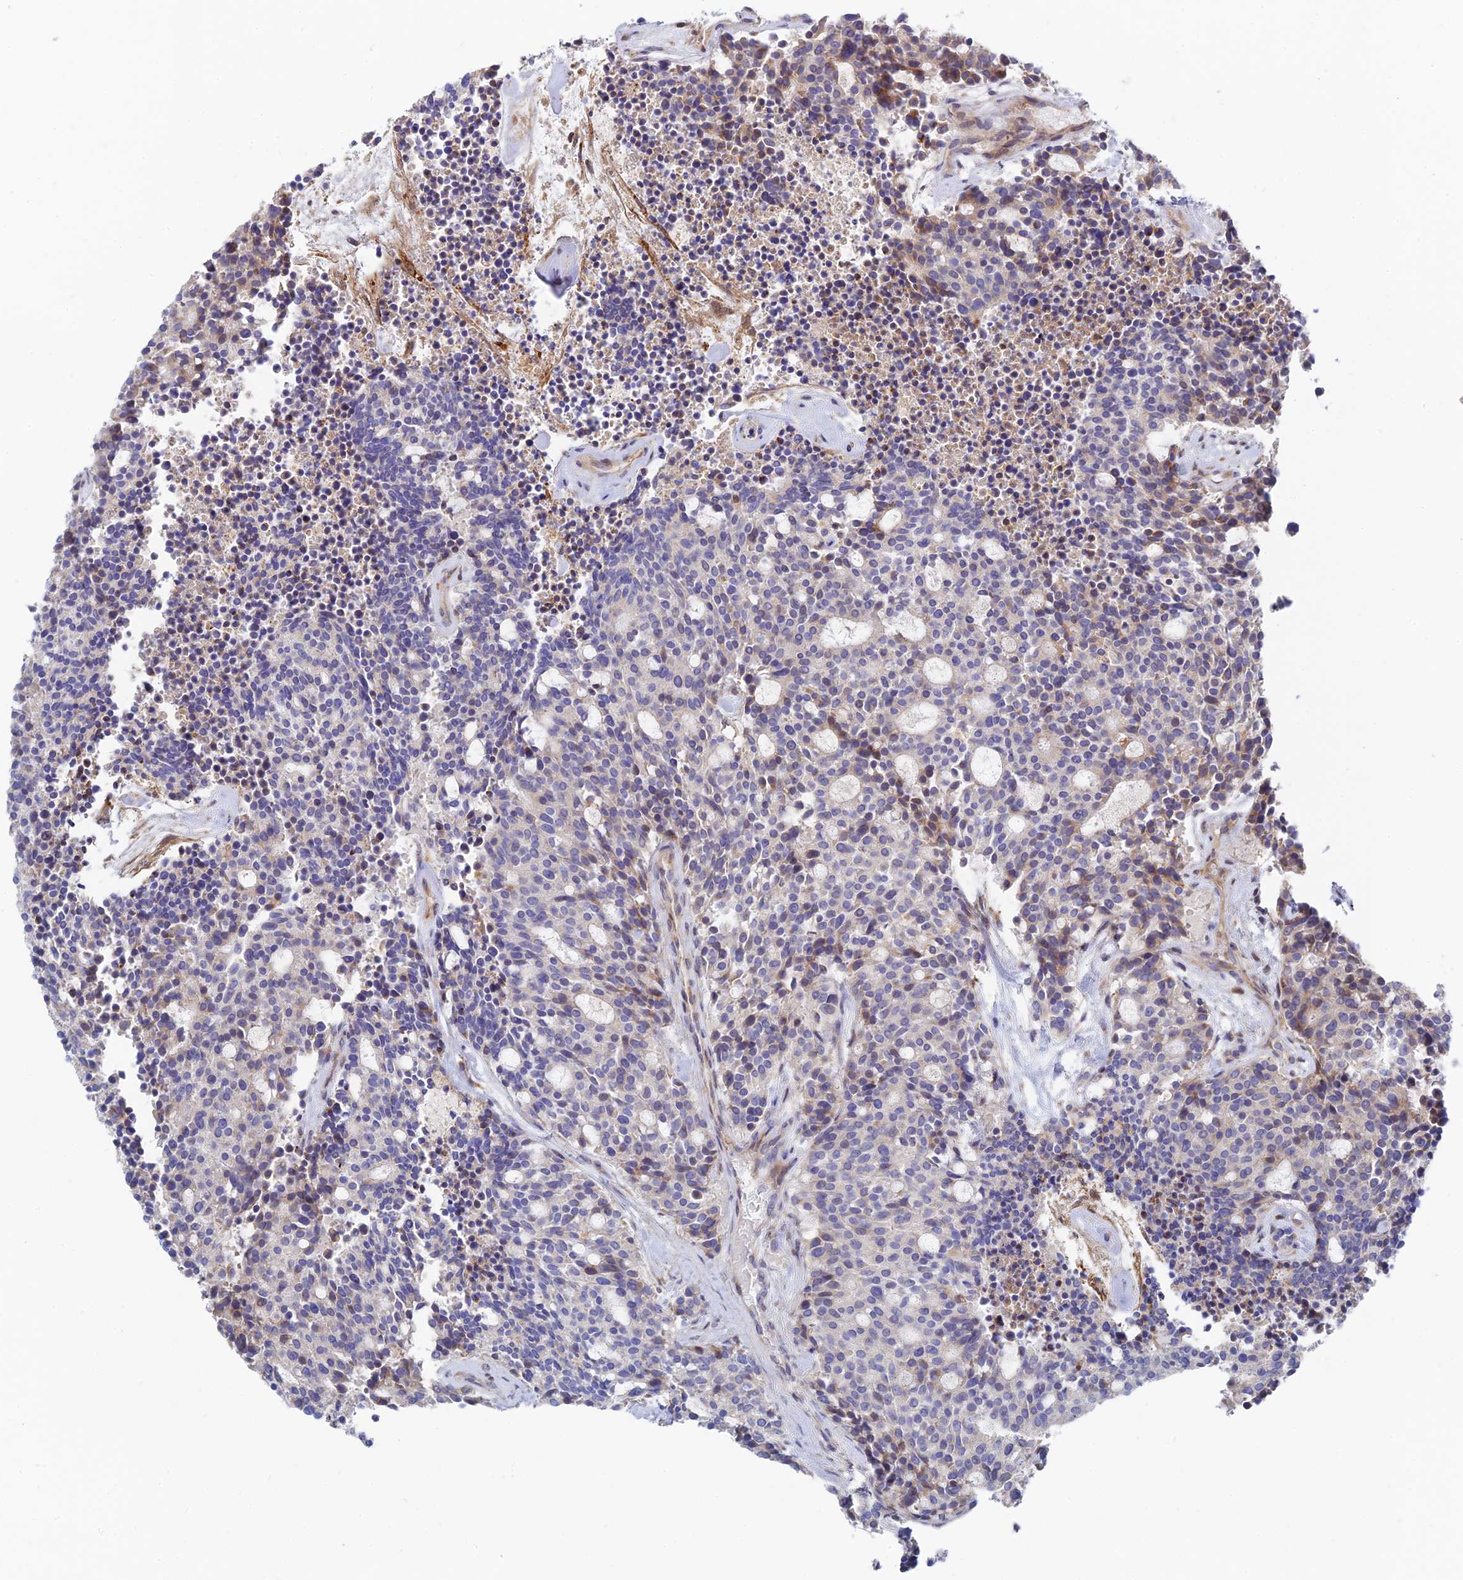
{"staining": {"intensity": "negative", "quantity": "none", "location": "none"}, "tissue": "carcinoid", "cell_type": "Tumor cells", "image_type": "cancer", "snomed": [{"axis": "morphology", "description": "Carcinoid, malignant, NOS"}, {"axis": "topography", "description": "Pancreas"}], "caption": "Micrograph shows no significant protein positivity in tumor cells of malignant carcinoid. Brightfield microscopy of IHC stained with DAB (3,3'-diaminobenzidine) (brown) and hematoxylin (blue), captured at high magnification.", "gene": "SPATA5L1", "patient": {"sex": "female", "age": 54}}